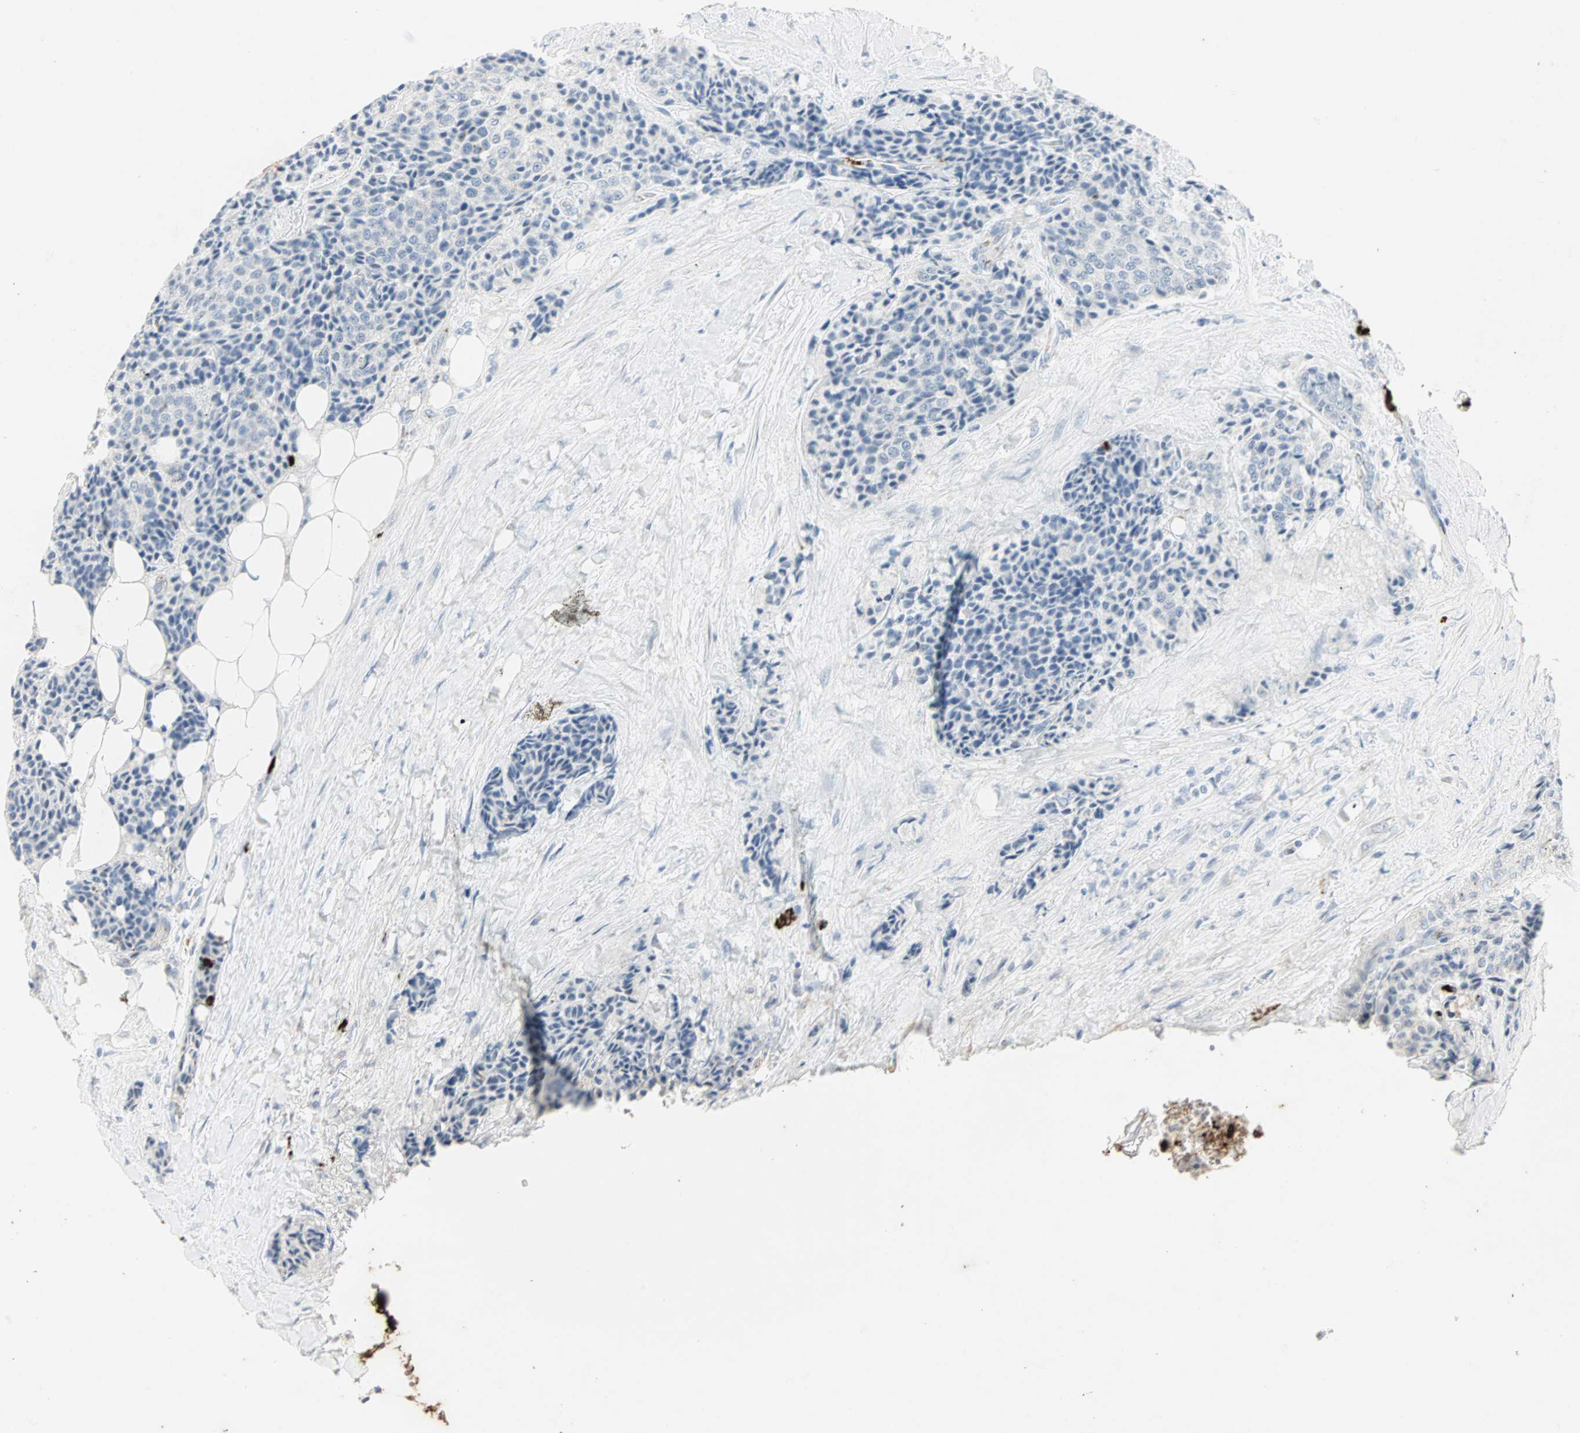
{"staining": {"intensity": "negative", "quantity": "none", "location": "none"}, "tissue": "carcinoid", "cell_type": "Tumor cells", "image_type": "cancer", "snomed": [{"axis": "morphology", "description": "Carcinoid, malignant, NOS"}, {"axis": "topography", "description": "Colon"}], "caption": "Carcinoid (malignant) stained for a protein using immunohistochemistry reveals no expression tumor cells.", "gene": "CEACAM6", "patient": {"sex": "female", "age": 61}}